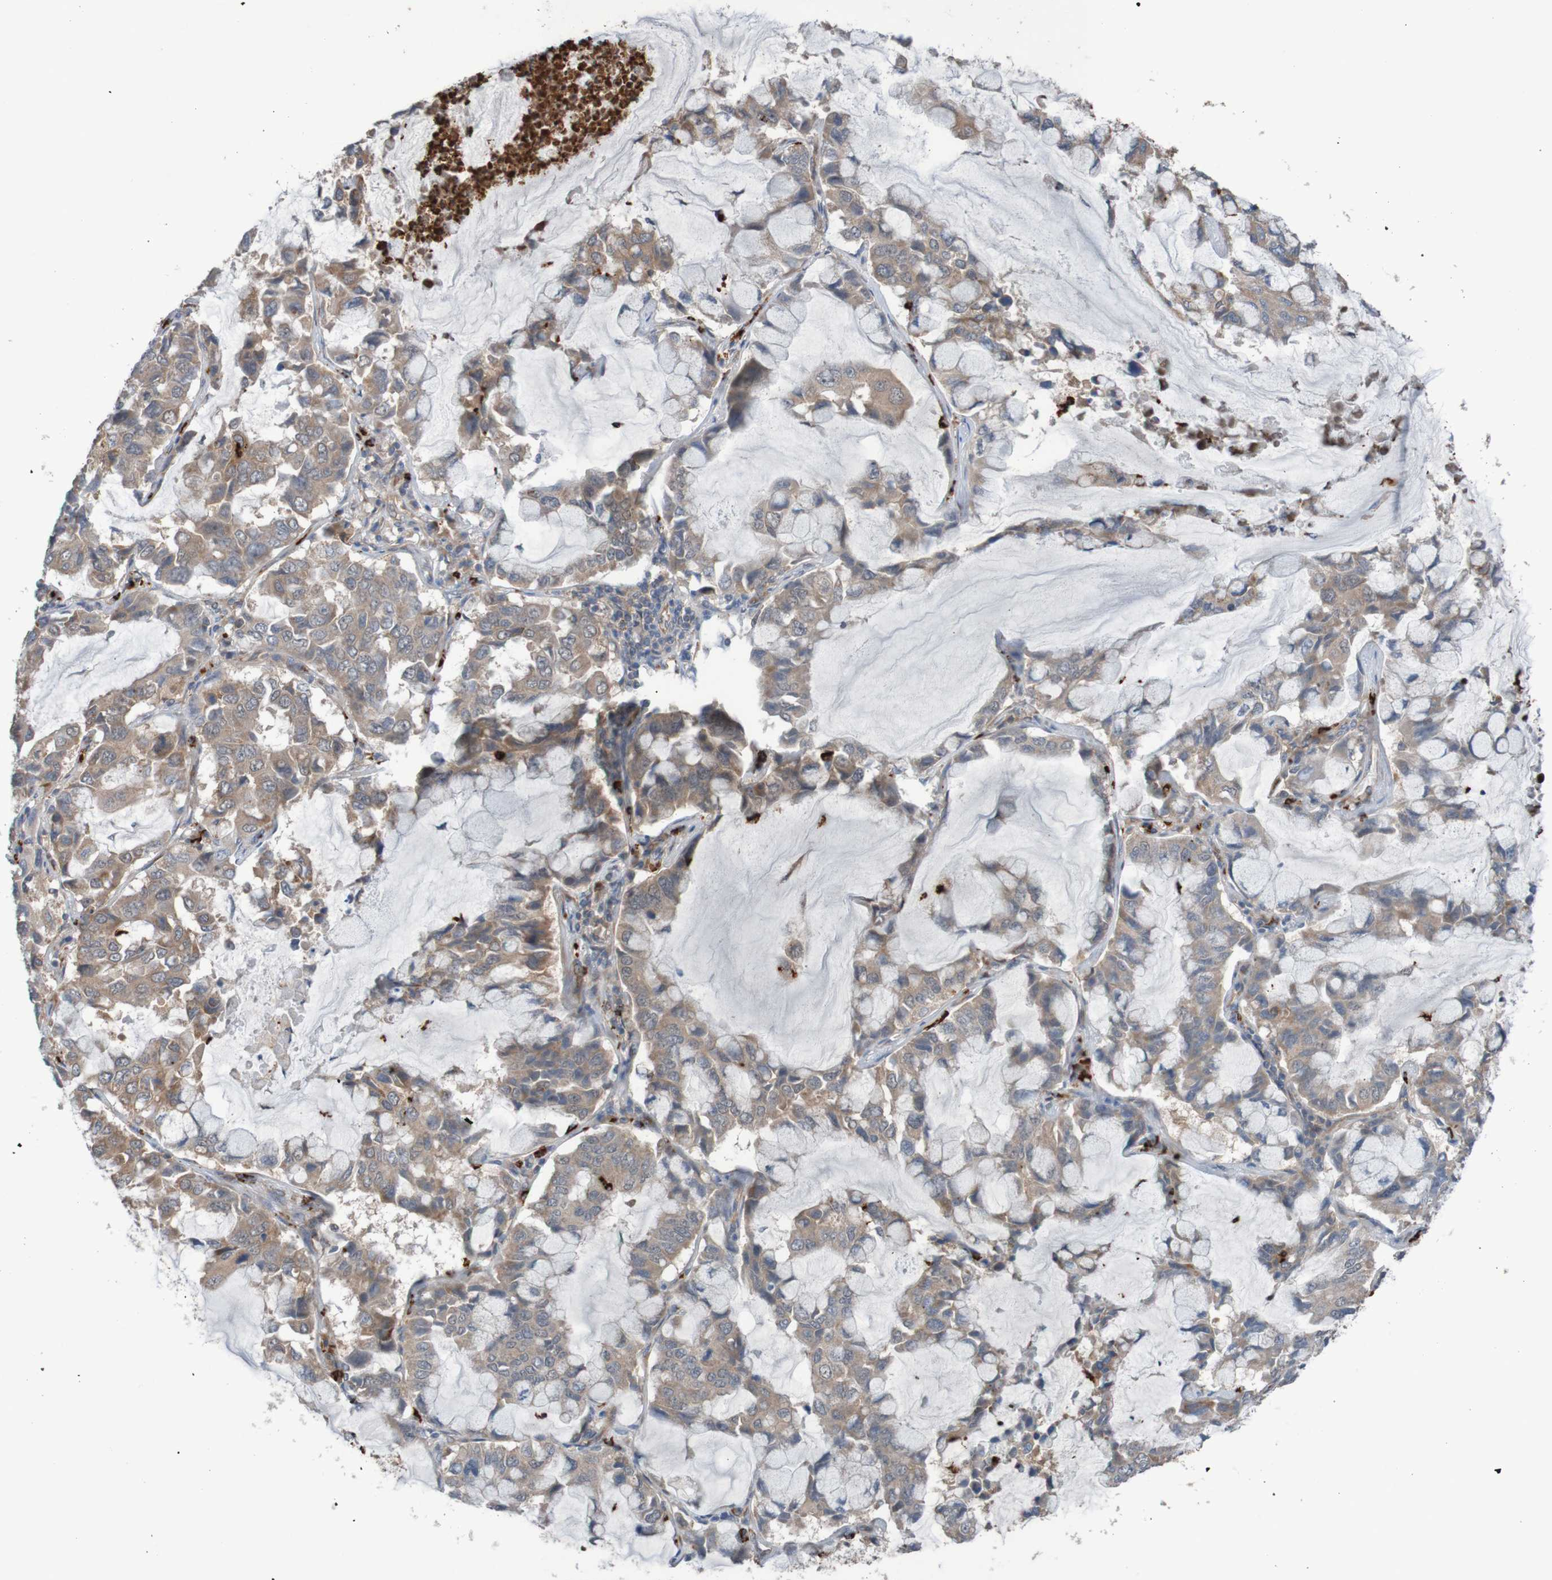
{"staining": {"intensity": "weak", "quantity": ">75%", "location": "cytoplasmic/membranous"}, "tissue": "lung cancer", "cell_type": "Tumor cells", "image_type": "cancer", "snomed": [{"axis": "morphology", "description": "Adenocarcinoma, NOS"}, {"axis": "topography", "description": "Lung"}], "caption": "Lung cancer stained with a protein marker shows weak staining in tumor cells.", "gene": "ST8SIA6", "patient": {"sex": "male", "age": 64}}